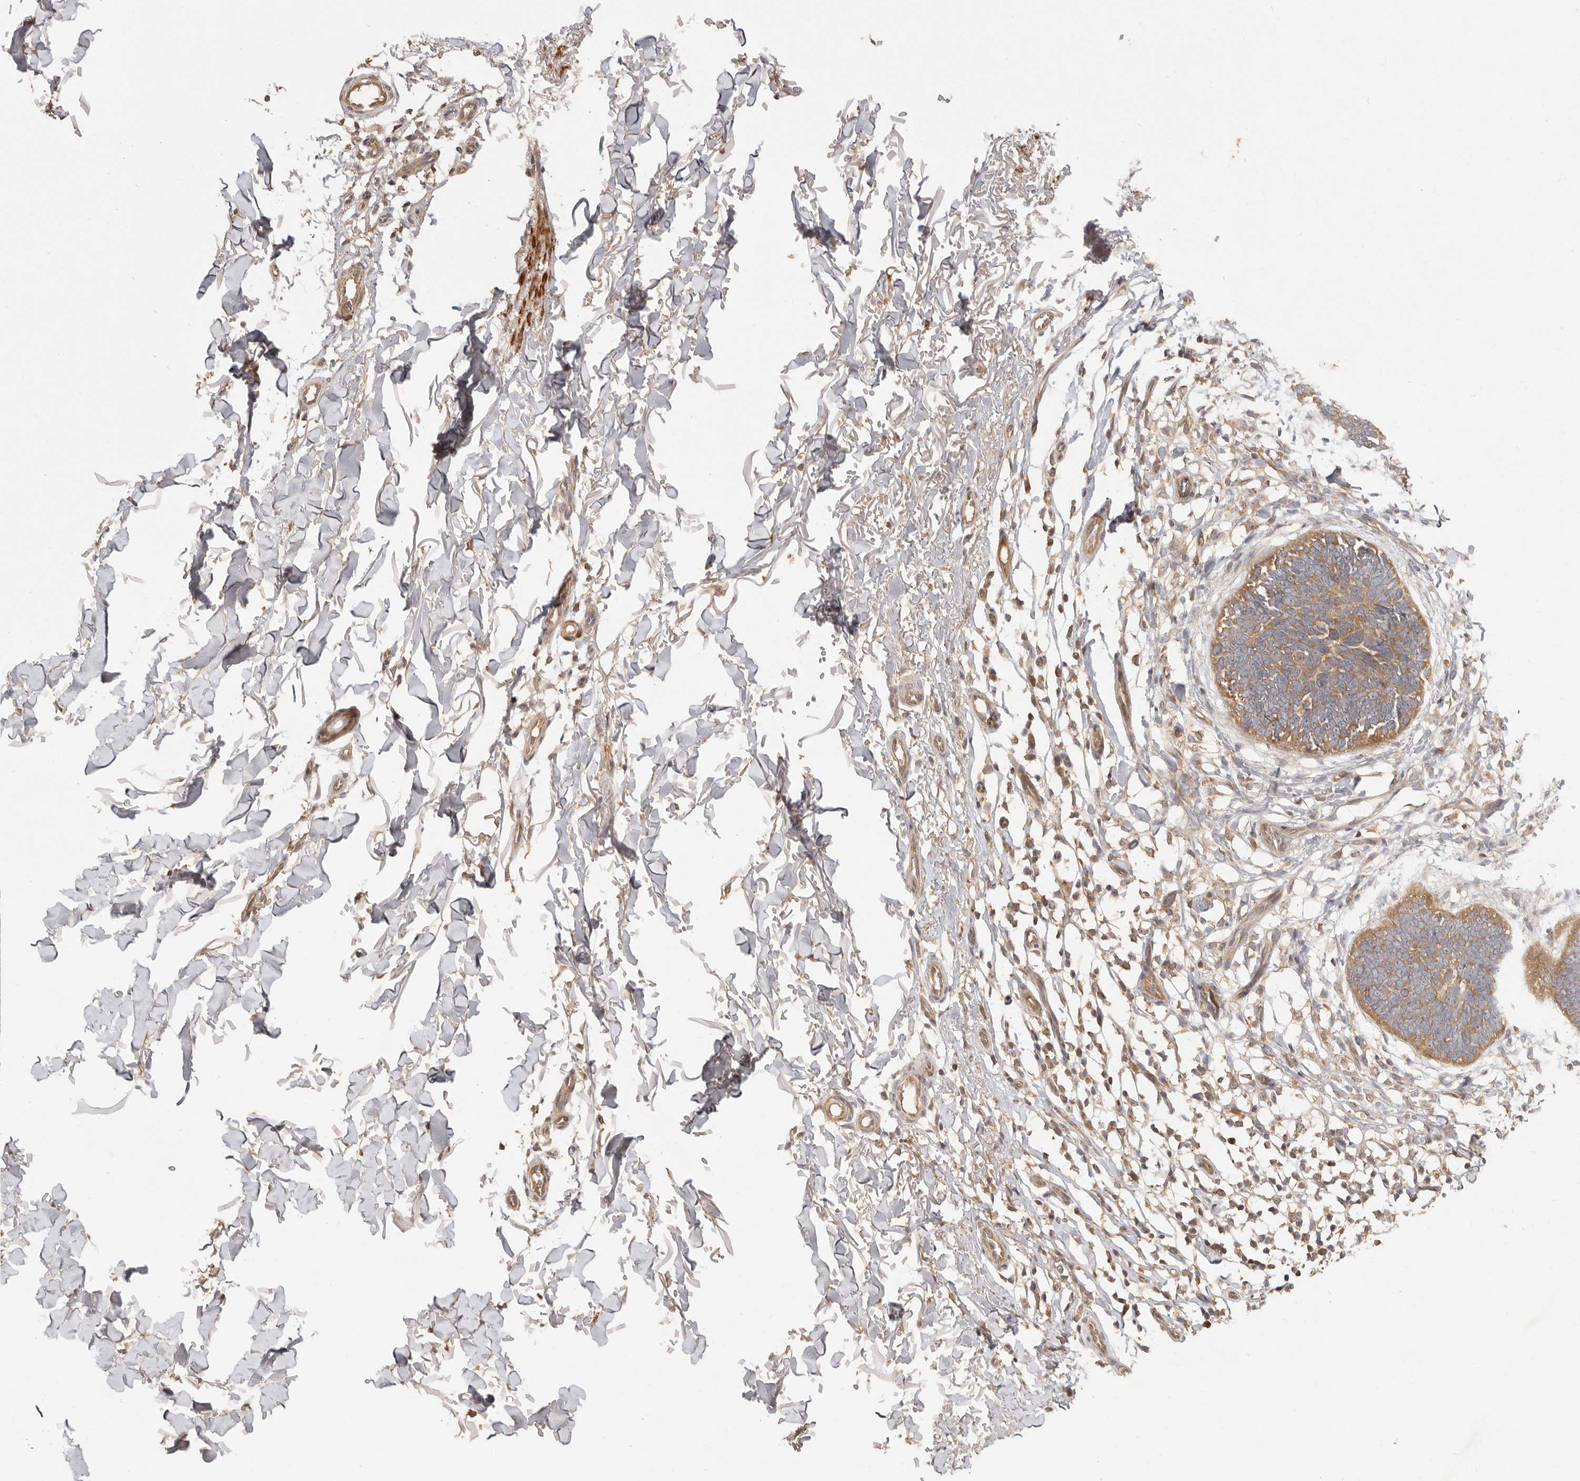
{"staining": {"intensity": "moderate", "quantity": ">75%", "location": "cytoplasmic/membranous"}, "tissue": "skin cancer", "cell_type": "Tumor cells", "image_type": "cancer", "snomed": [{"axis": "morphology", "description": "Normal tissue, NOS"}, {"axis": "morphology", "description": "Basal cell carcinoma"}, {"axis": "topography", "description": "Skin"}], "caption": "The image exhibits immunohistochemical staining of skin basal cell carcinoma. There is moderate cytoplasmic/membranous staining is seen in approximately >75% of tumor cells. The staining was performed using DAB (3,3'-diaminobenzidine), with brown indicating positive protein expression. Nuclei are stained blue with hematoxylin.", "gene": "VIPR1", "patient": {"sex": "male", "age": 77}}